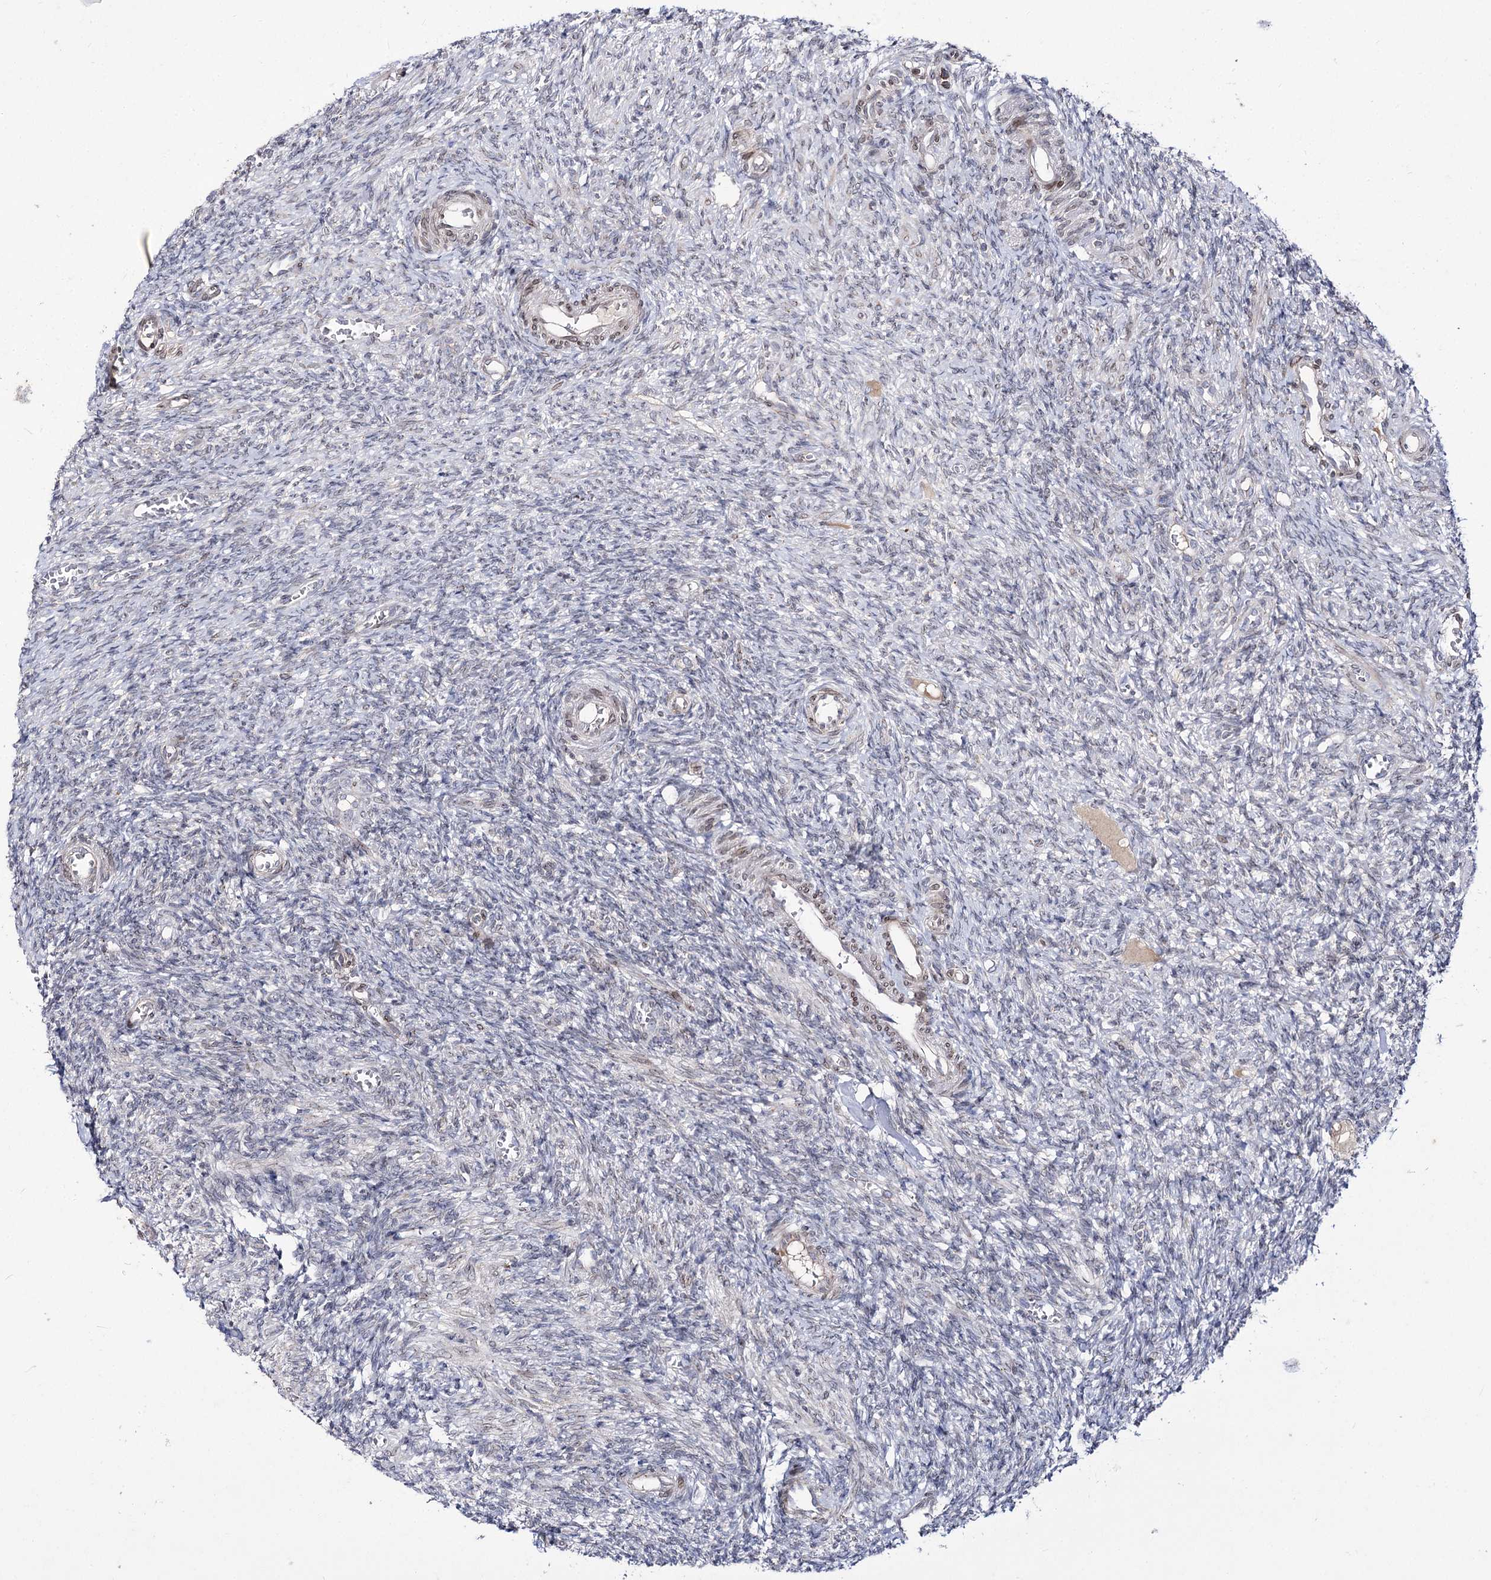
{"staining": {"intensity": "negative", "quantity": "none", "location": "none"}, "tissue": "ovary", "cell_type": "Ovarian stroma cells", "image_type": "normal", "snomed": [{"axis": "morphology", "description": "Normal tissue, NOS"}, {"axis": "topography", "description": "Ovary"}], "caption": "Immunohistochemistry (IHC) photomicrograph of normal ovary stained for a protein (brown), which reveals no positivity in ovarian stroma cells.", "gene": "C11orf80", "patient": {"sex": "female", "age": 27}}